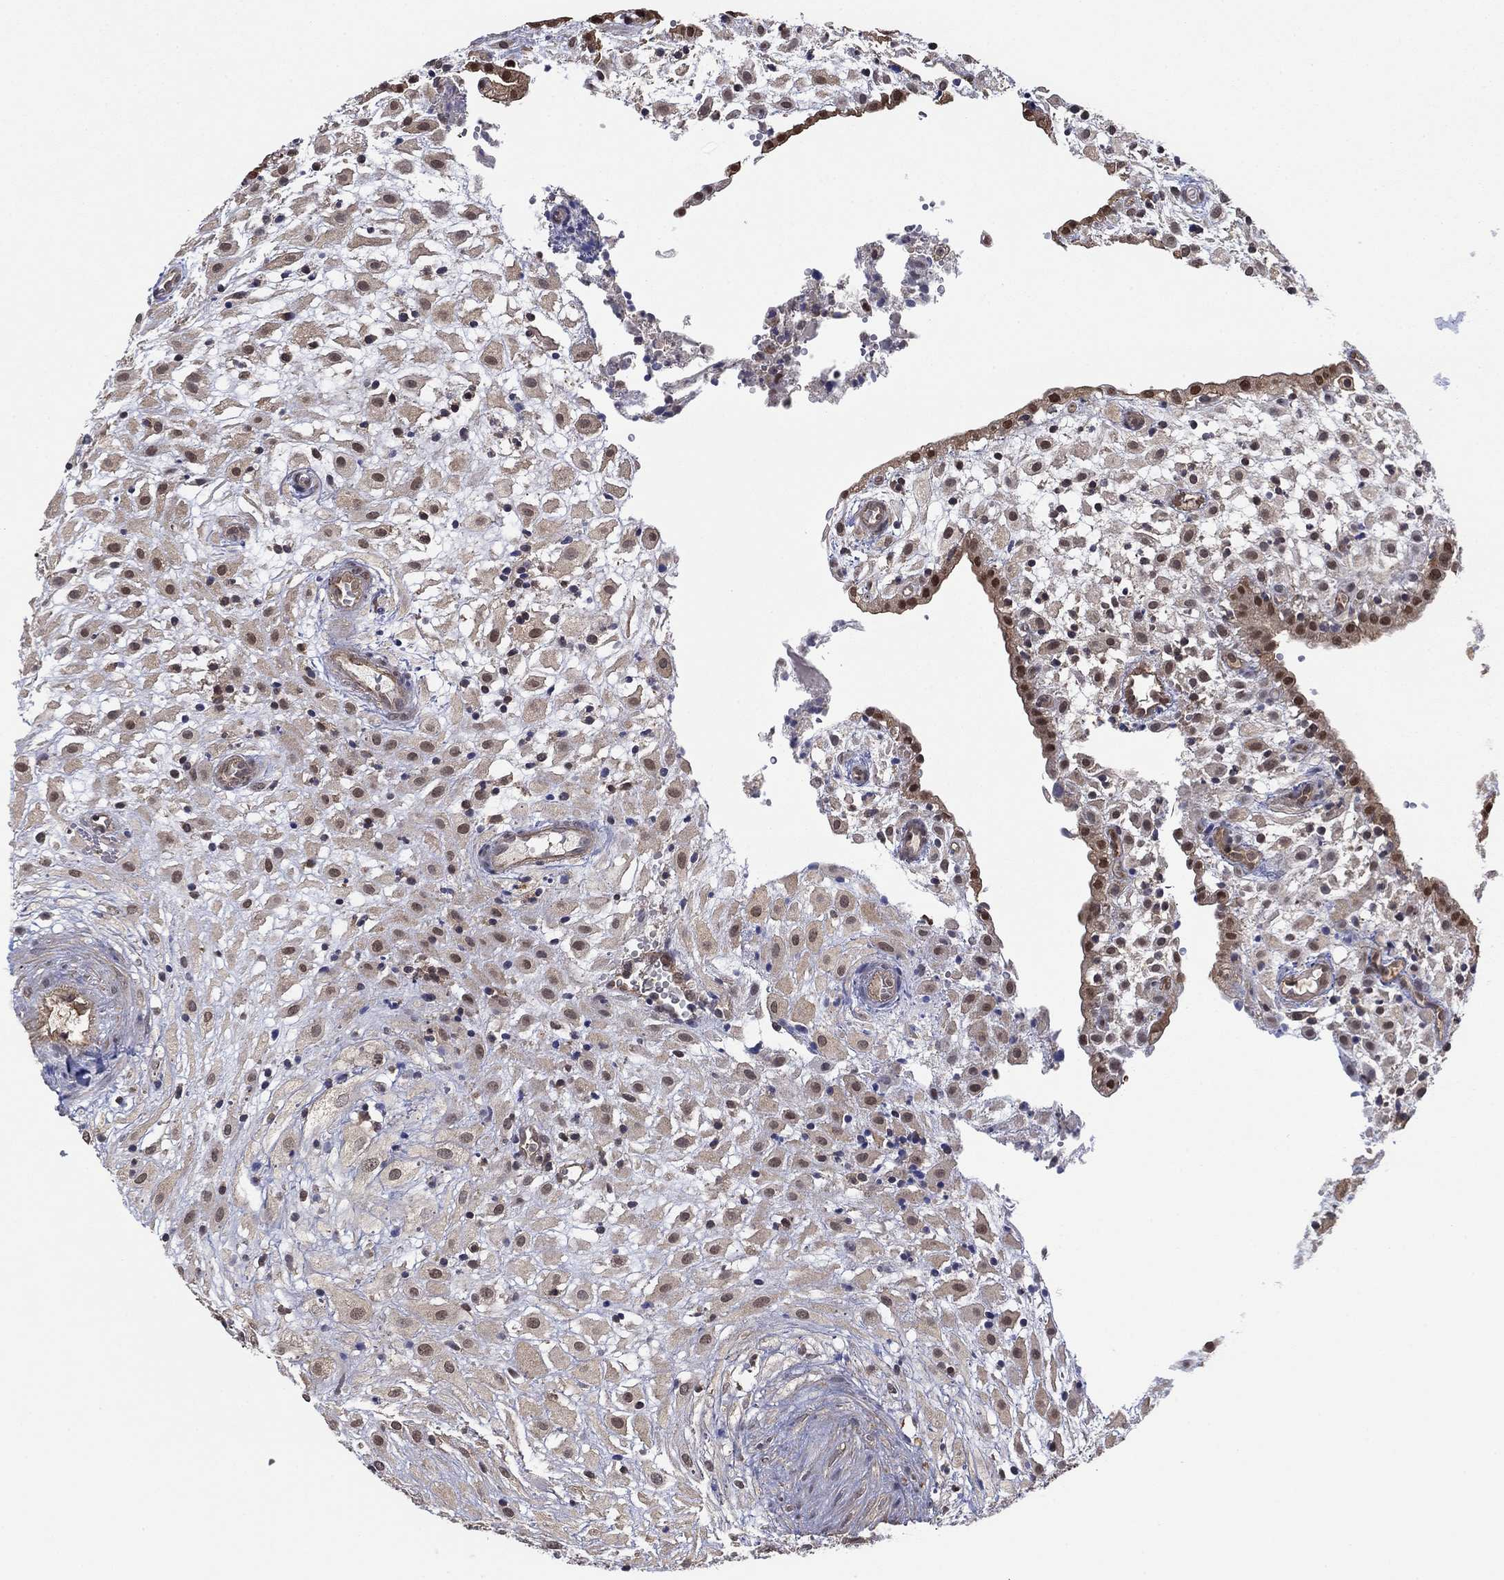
{"staining": {"intensity": "weak", "quantity": ">75%", "location": "cytoplasmic/membranous,nuclear"}, "tissue": "placenta", "cell_type": "Decidual cells", "image_type": "normal", "snomed": [{"axis": "morphology", "description": "Normal tissue, NOS"}, {"axis": "topography", "description": "Placenta"}], "caption": "Protein expression analysis of unremarkable placenta shows weak cytoplasmic/membranous,nuclear positivity in about >75% of decidual cells. (DAB = brown stain, brightfield microscopy at high magnification).", "gene": "RNF114", "patient": {"sex": "female", "age": 24}}